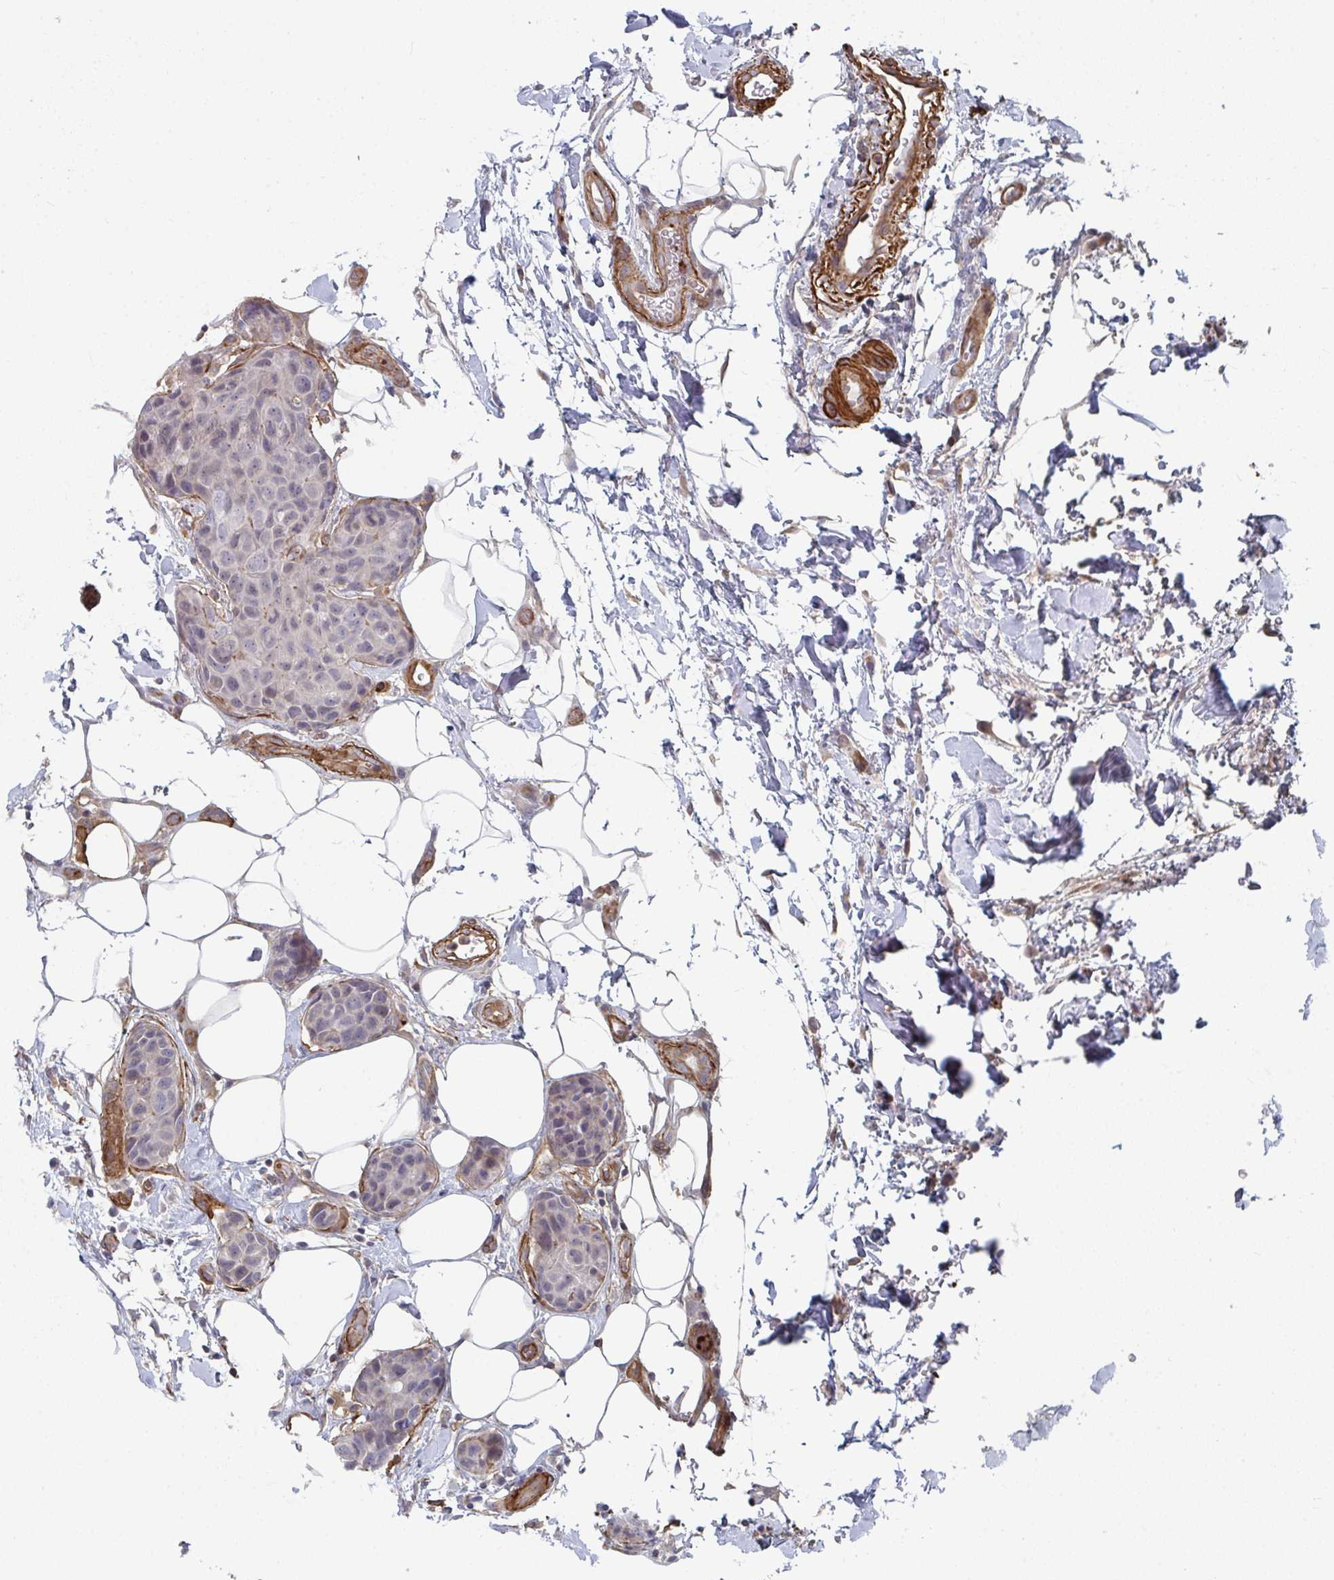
{"staining": {"intensity": "negative", "quantity": "none", "location": "none"}, "tissue": "breast cancer", "cell_type": "Tumor cells", "image_type": "cancer", "snomed": [{"axis": "morphology", "description": "Duct carcinoma"}, {"axis": "topography", "description": "Breast"}, {"axis": "topography", "description": "Lymph node"}], "caption": "An image of human breast cancer is negative for staining in tumor cells. (Stains: DAB IHC with hematoxylin counter stain, Microscopy: brightfield microscopy at high magnification).", "gene": "NEURL4", "patient": {"sex": "female", "age": 80}}